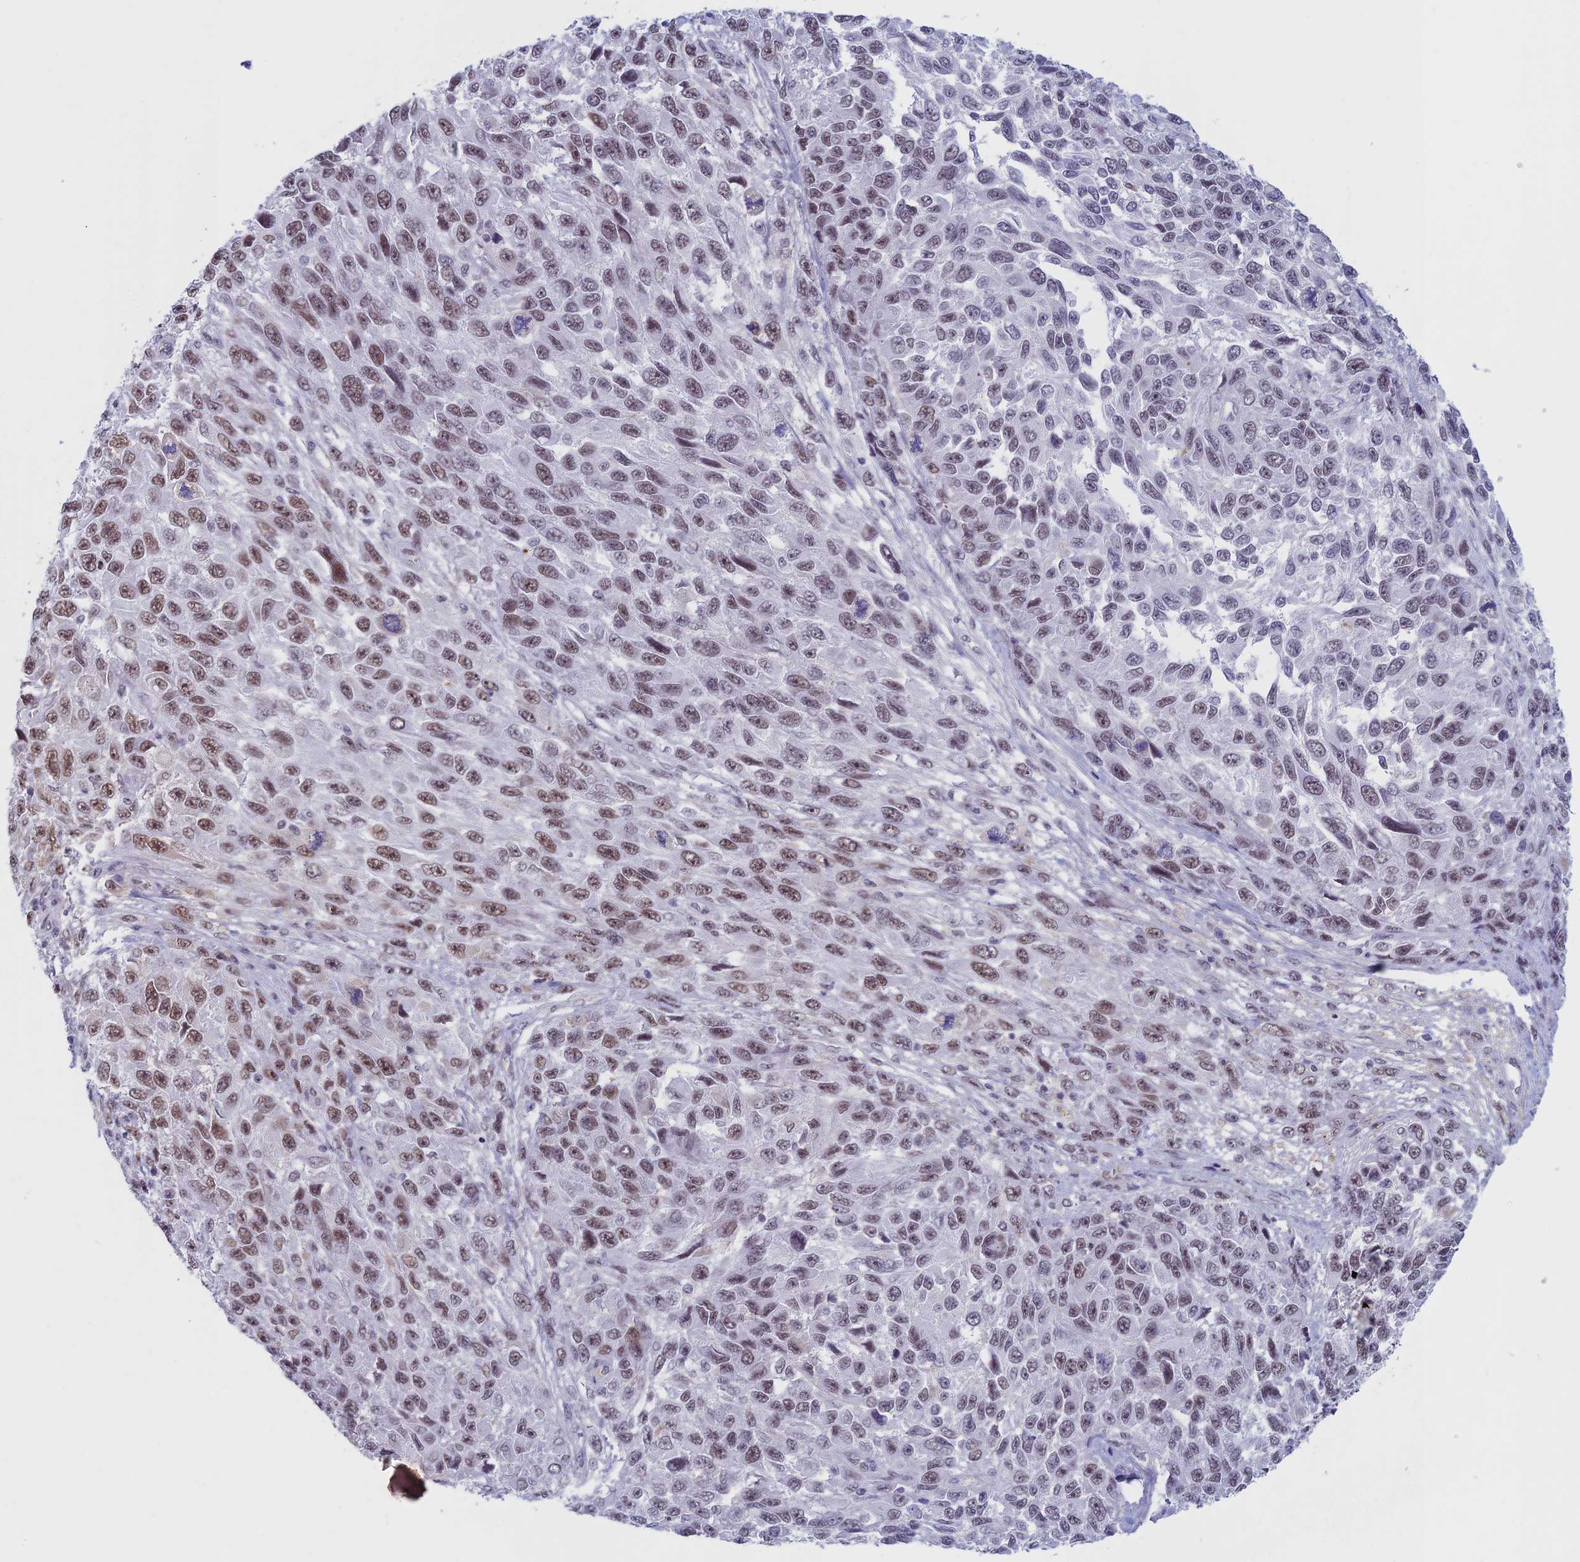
{"staining": {"intensity": "moderate", "quantity": "25%-75%", "location": "nuclear"}, "tissue": "melanoma", "cell_type": "Tumor cells", "image_type": "cancer", "snomed": [{"axis": "morphology", "description": "Normal tissue, NOS"}, {"axis": "morphology", "description": "Malignant melanoma, NOS"}, {"axis": "topography", "description": "Skin"}], "caption": "Protein staining of malignant melanoma tissue demonstrates moderate nuclear staining in about 25%-75% of tumor cells. (Brightfield microscopy of DAB IHC at high magnification).", "gene": "ASH2L", "patient": {"sex": "female", "age": 96}}